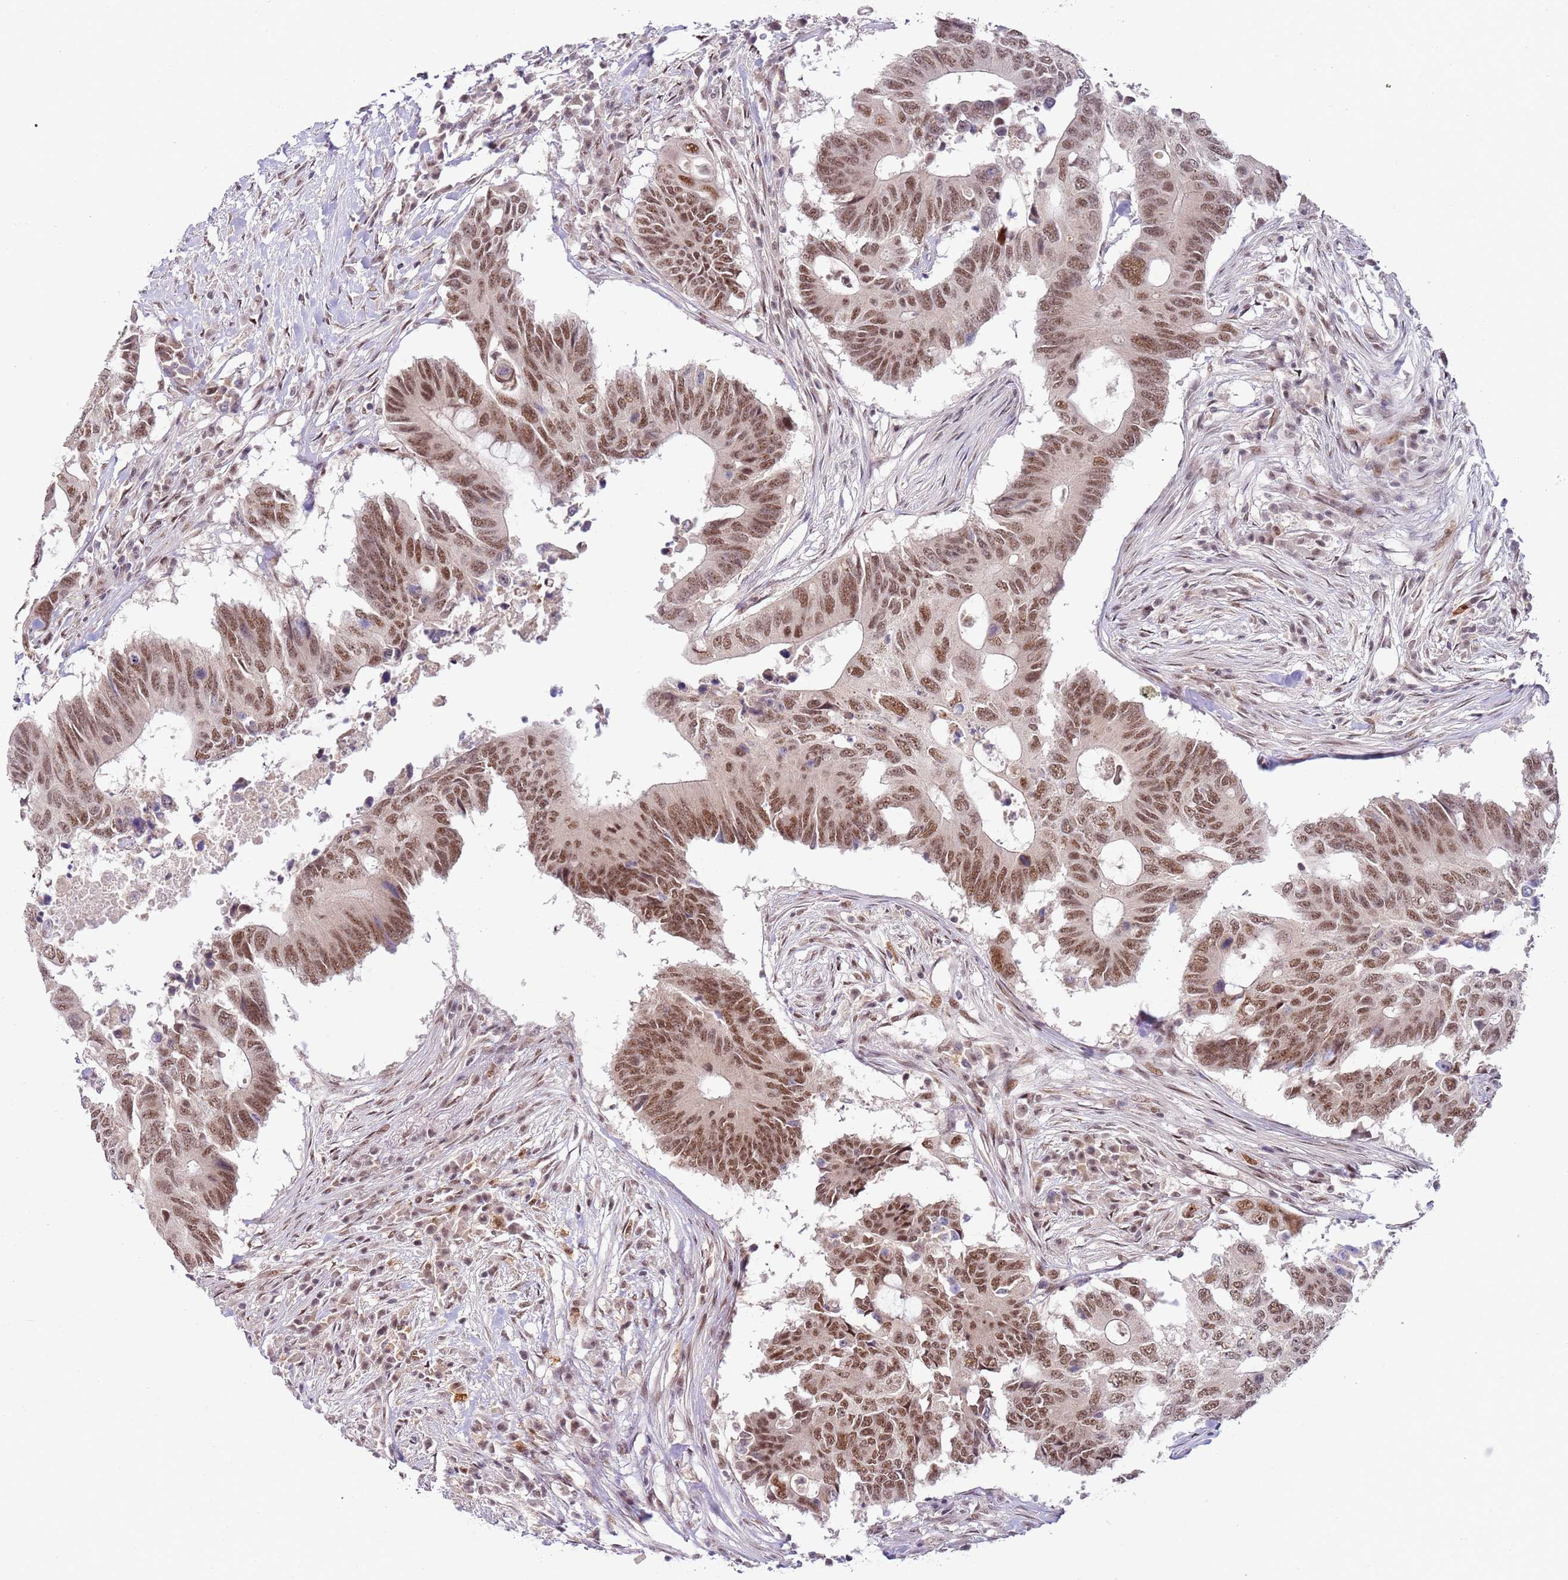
{"staining": {"intensity": "moderate", "quantity": ">75%", "location": "nuclear"}, "tissue": "colorectal cancer", "cell_type": "Tumor cells", "image_type": "cancer", "snomed": [{"axis": "morphology", "description": "Adenocarcinoma, NOS"}, {"axis": "topography", "description": "Colon"}], "caption": "High-magnification brightfield microscopy of colorectal adenocarcinoma stained with DAB (brown) and counterstained with hematoxylin (blue). tumor cells exhibit moderate nuclear expression is appreciated in about>75% of cells.", "gene": "LGALSL", "patient": {"sex": "male", "age": 71}}